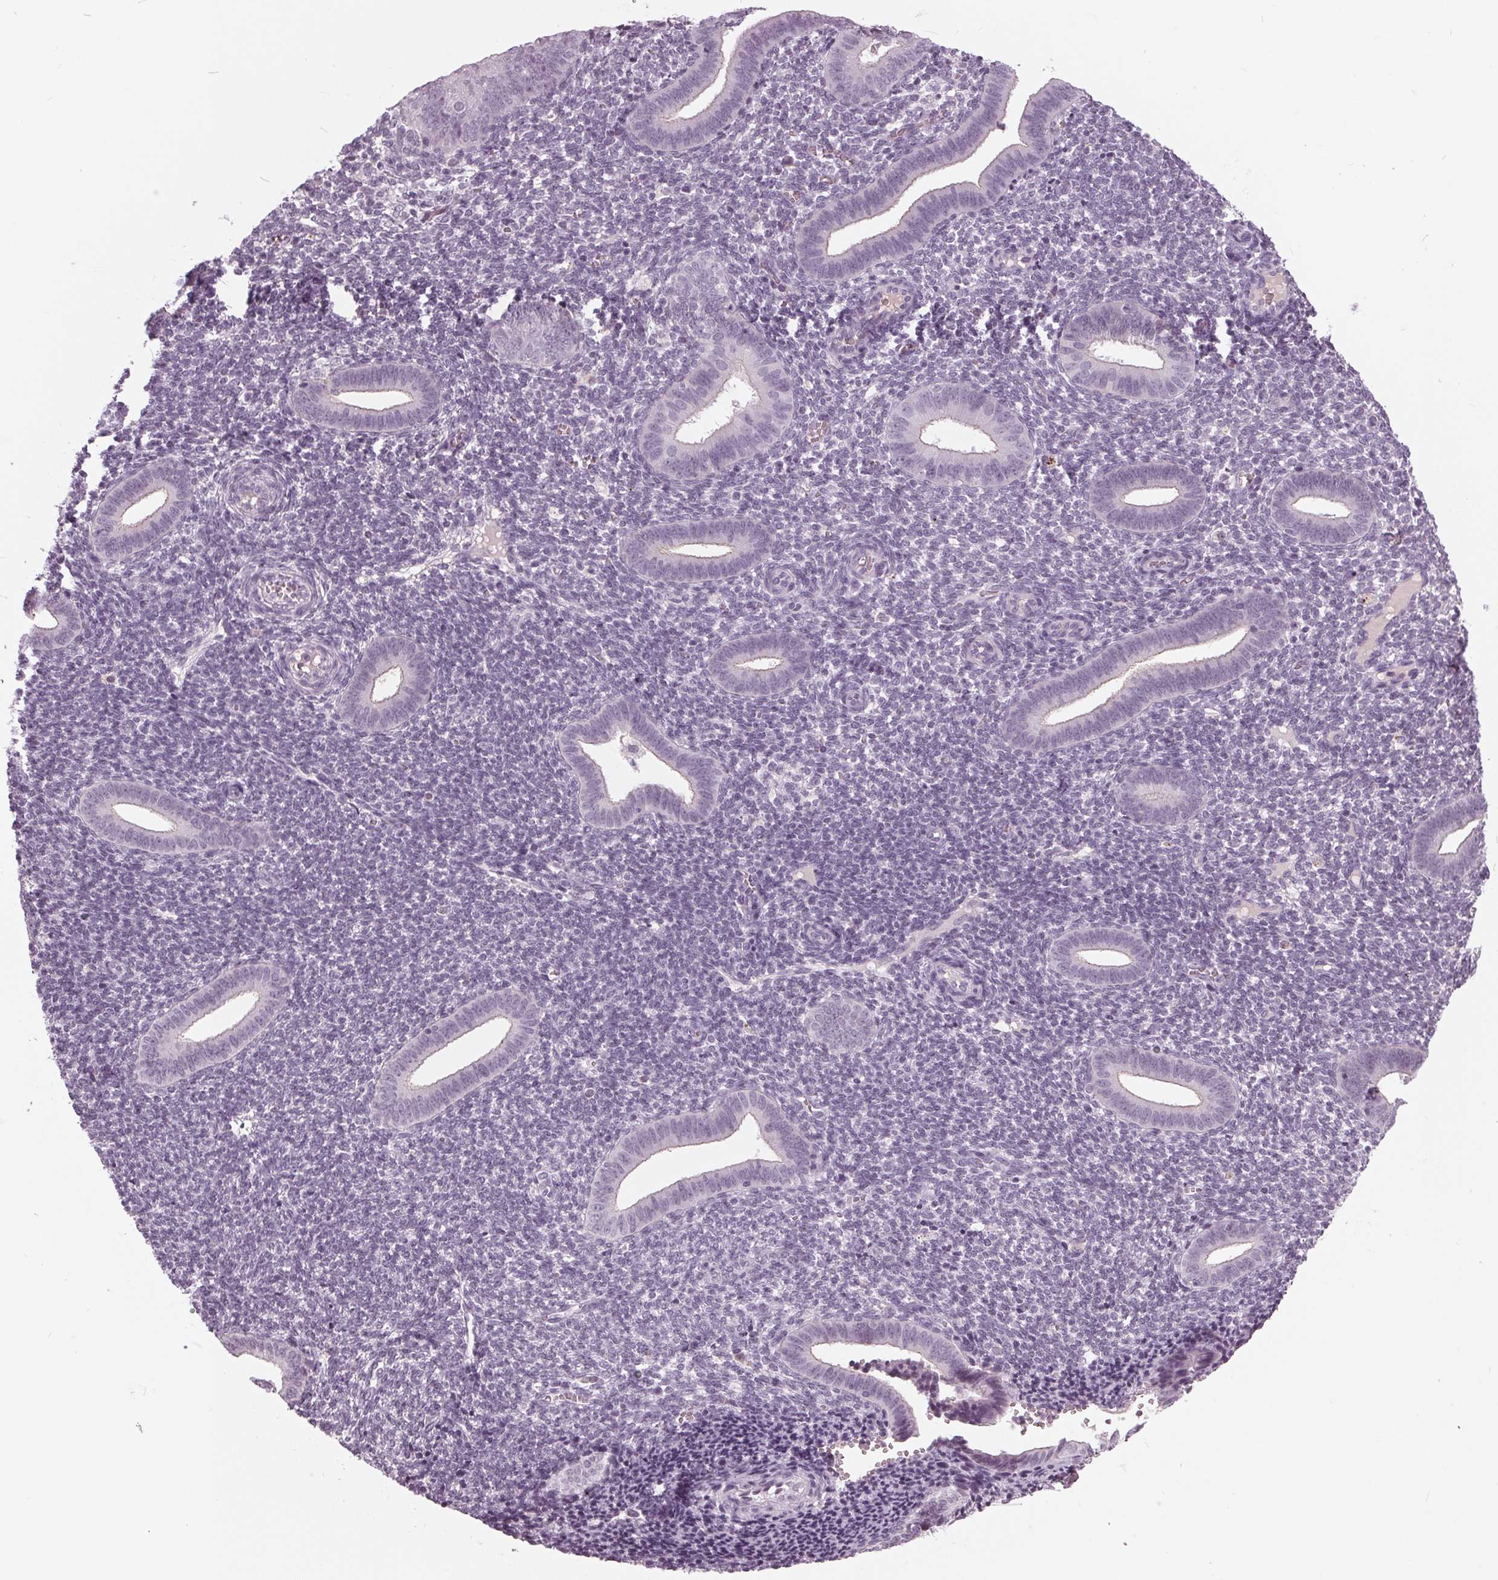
{"staining": {"intensity": "negative", "quantity": "none", "location": "none"}, "tissue": "endometrium", "cell_type": "Cells in endometrial stroma", "image_type": "normal", "snomed": [{"axis": "morphology", "description": "Normal tissue, NOS"}, {"axis": "topography", "description": "Endometrium"}], "caption": "This is an immunohistochemistry (IHC) histopathology image of unremarkable endometrium. There is no expression in cells in endometrial stroma.", "gene": "SLC9A4", "patient": {"sex": "female", "age": 25}}